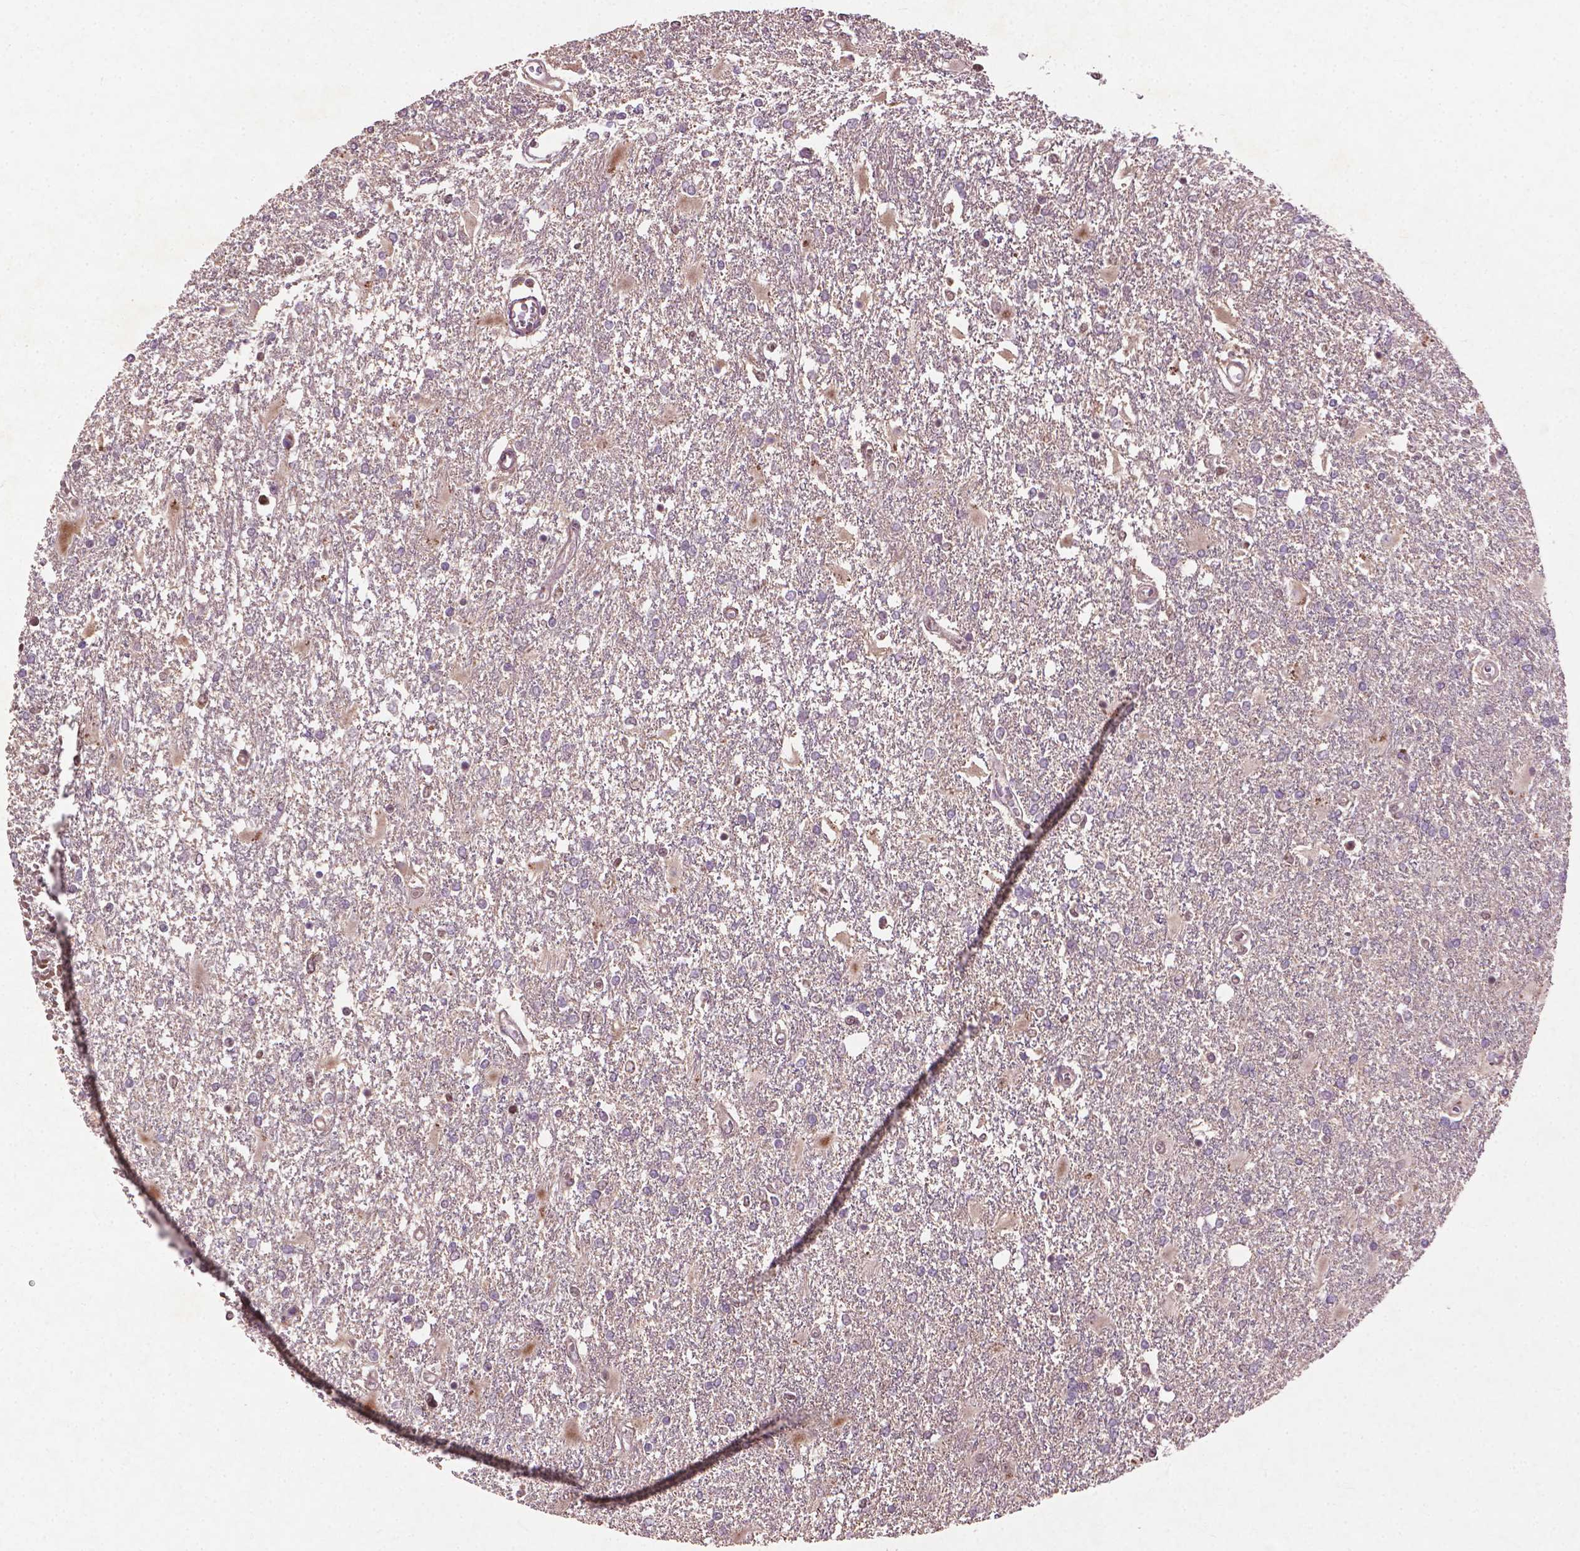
{"staining": {"intensity": "negative", "quantity": "none", "location": "none"}, "tissue": "glioma", "cell_type": "Tumor cells", "image_type": "cancer", "snomed": [{"axis": "morphology", "description": "Glioma, malignant, High grade"}, {"axis": "topography", "description": "Cerebral cortex"}], "caption": "Malignant glioma (high-grade) was stained to show a protein in brown. There is no significant positivity in tumor cells. (Brightfield microscopy of DAB immunohistochemistry (IHC) at high magnification).", "gene": "B3GALNT2", "patient": {"sex": "male", "age": 79}}